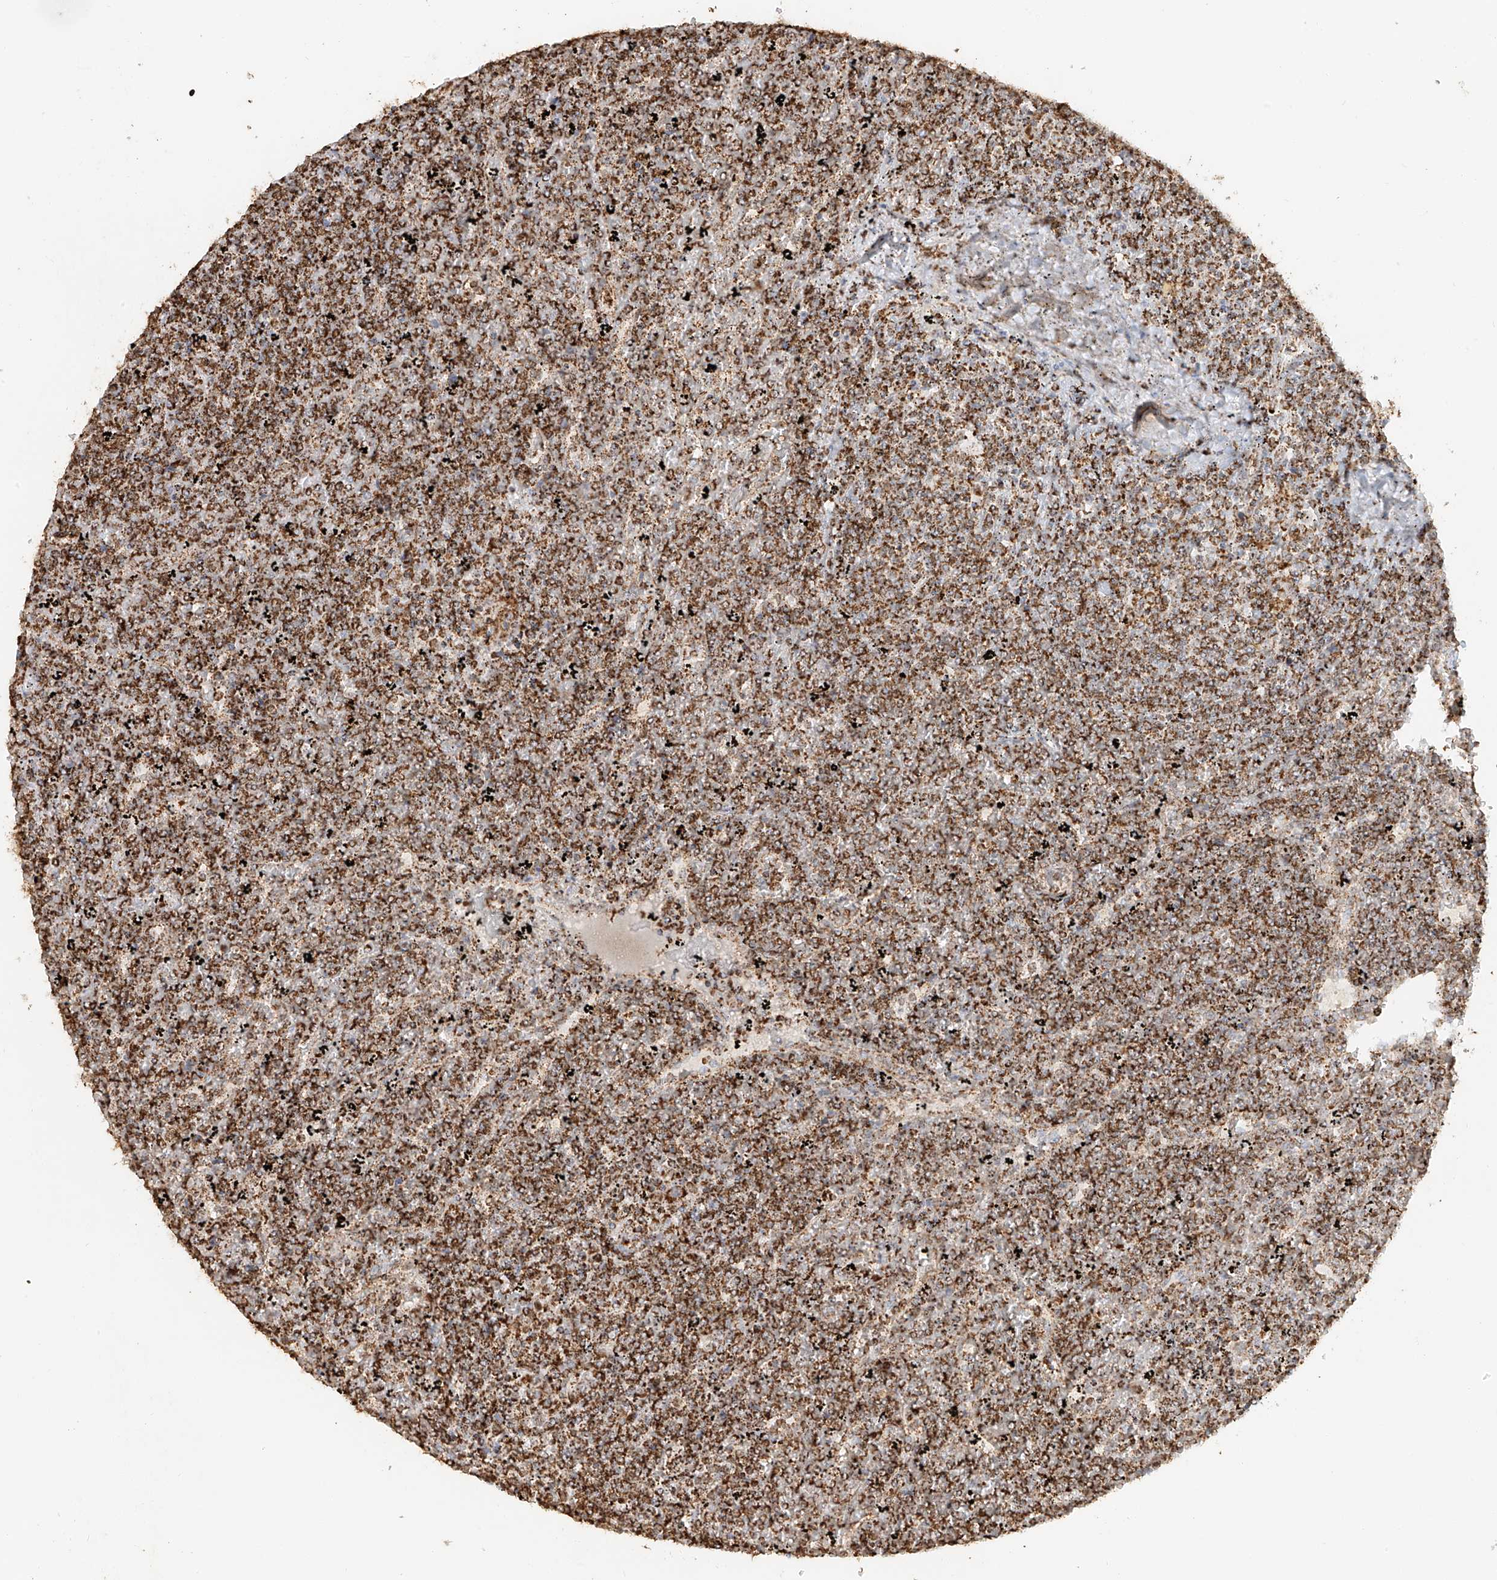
{"staining": {"intensity": "strong", "quantity": ">75%", "location": "cytoplasmic/membranous"}, "tissue": "lymphoma", "cell_type": "Tumor cells", "image_type": "cancer", "snomed": [{"axis": "morphology", "description": "Malignant lymphoma, non-Hodgkin's type, Low grade"}, {"axis": "topography", "description": "Spleen"}], "caption": "This photomicrograph demonstrates immunohistochemistry staining of human lymphoma, with high strong cytoplasmic/membranous staining in about >75% of tumor cells.", "gene": "MIPEP", "patient": {"sex": "female", "age": 19}}